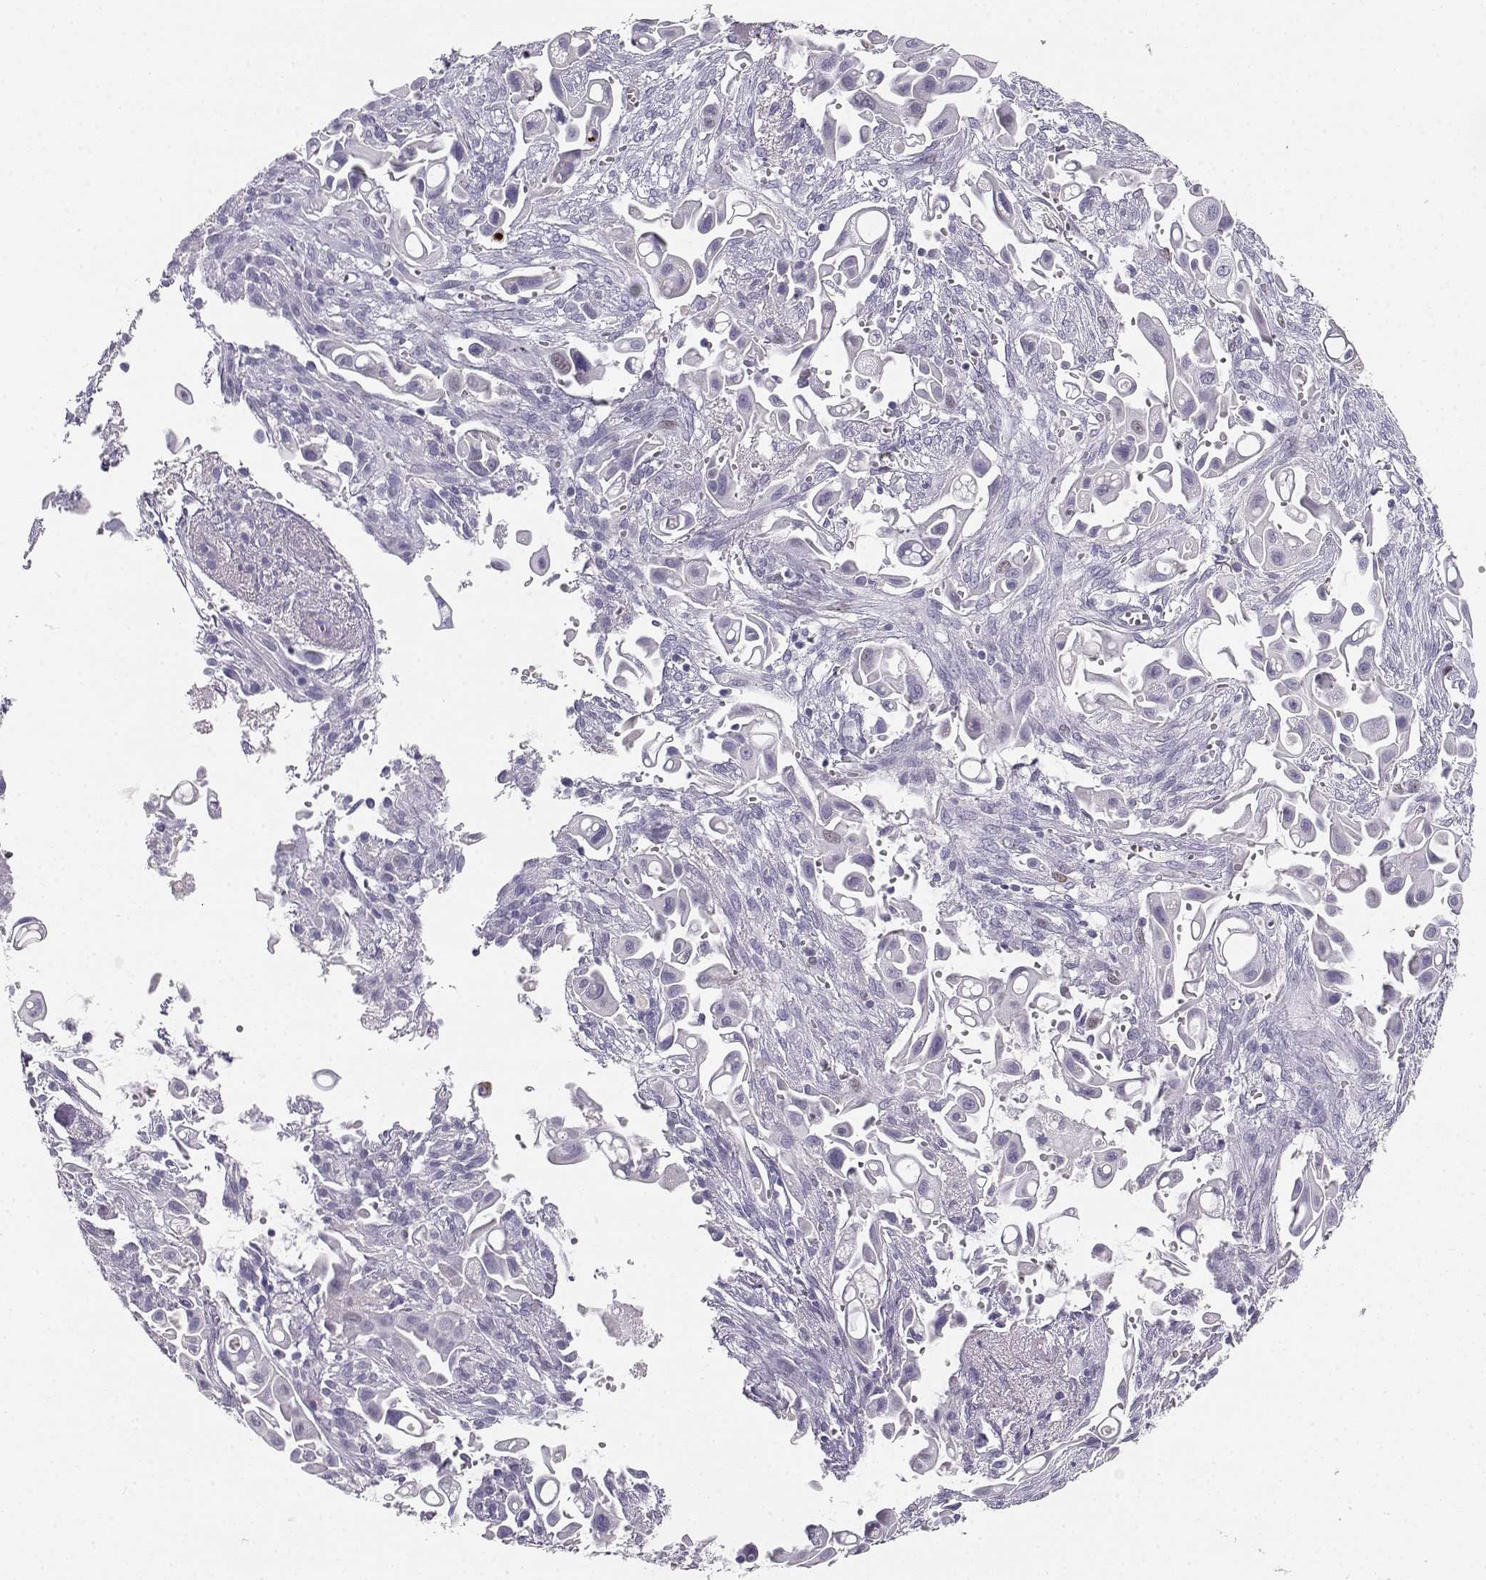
{"staining": {"intensity": "negative", "quantity": "none", "location": "none"}, "tissue": "pancreatic cancer", "cell_type": "Tumor cells", "image_type": "cancer", "snomed": [{"axis": "morphology", "description": "Adenocarcinoma, NOS"}, {"axis": "topography", "description": "Pancreas"}], "caption": "High magnification brightfield microscopy of pancreatic cancer stained with DAB (3,3'-diaminobenzidine) (brown) and counterstained with hematoxylin (blue): tumor cells show no significant expression.", "gene": "OPN5", "patient": {"sex": "male", "age": 50}}